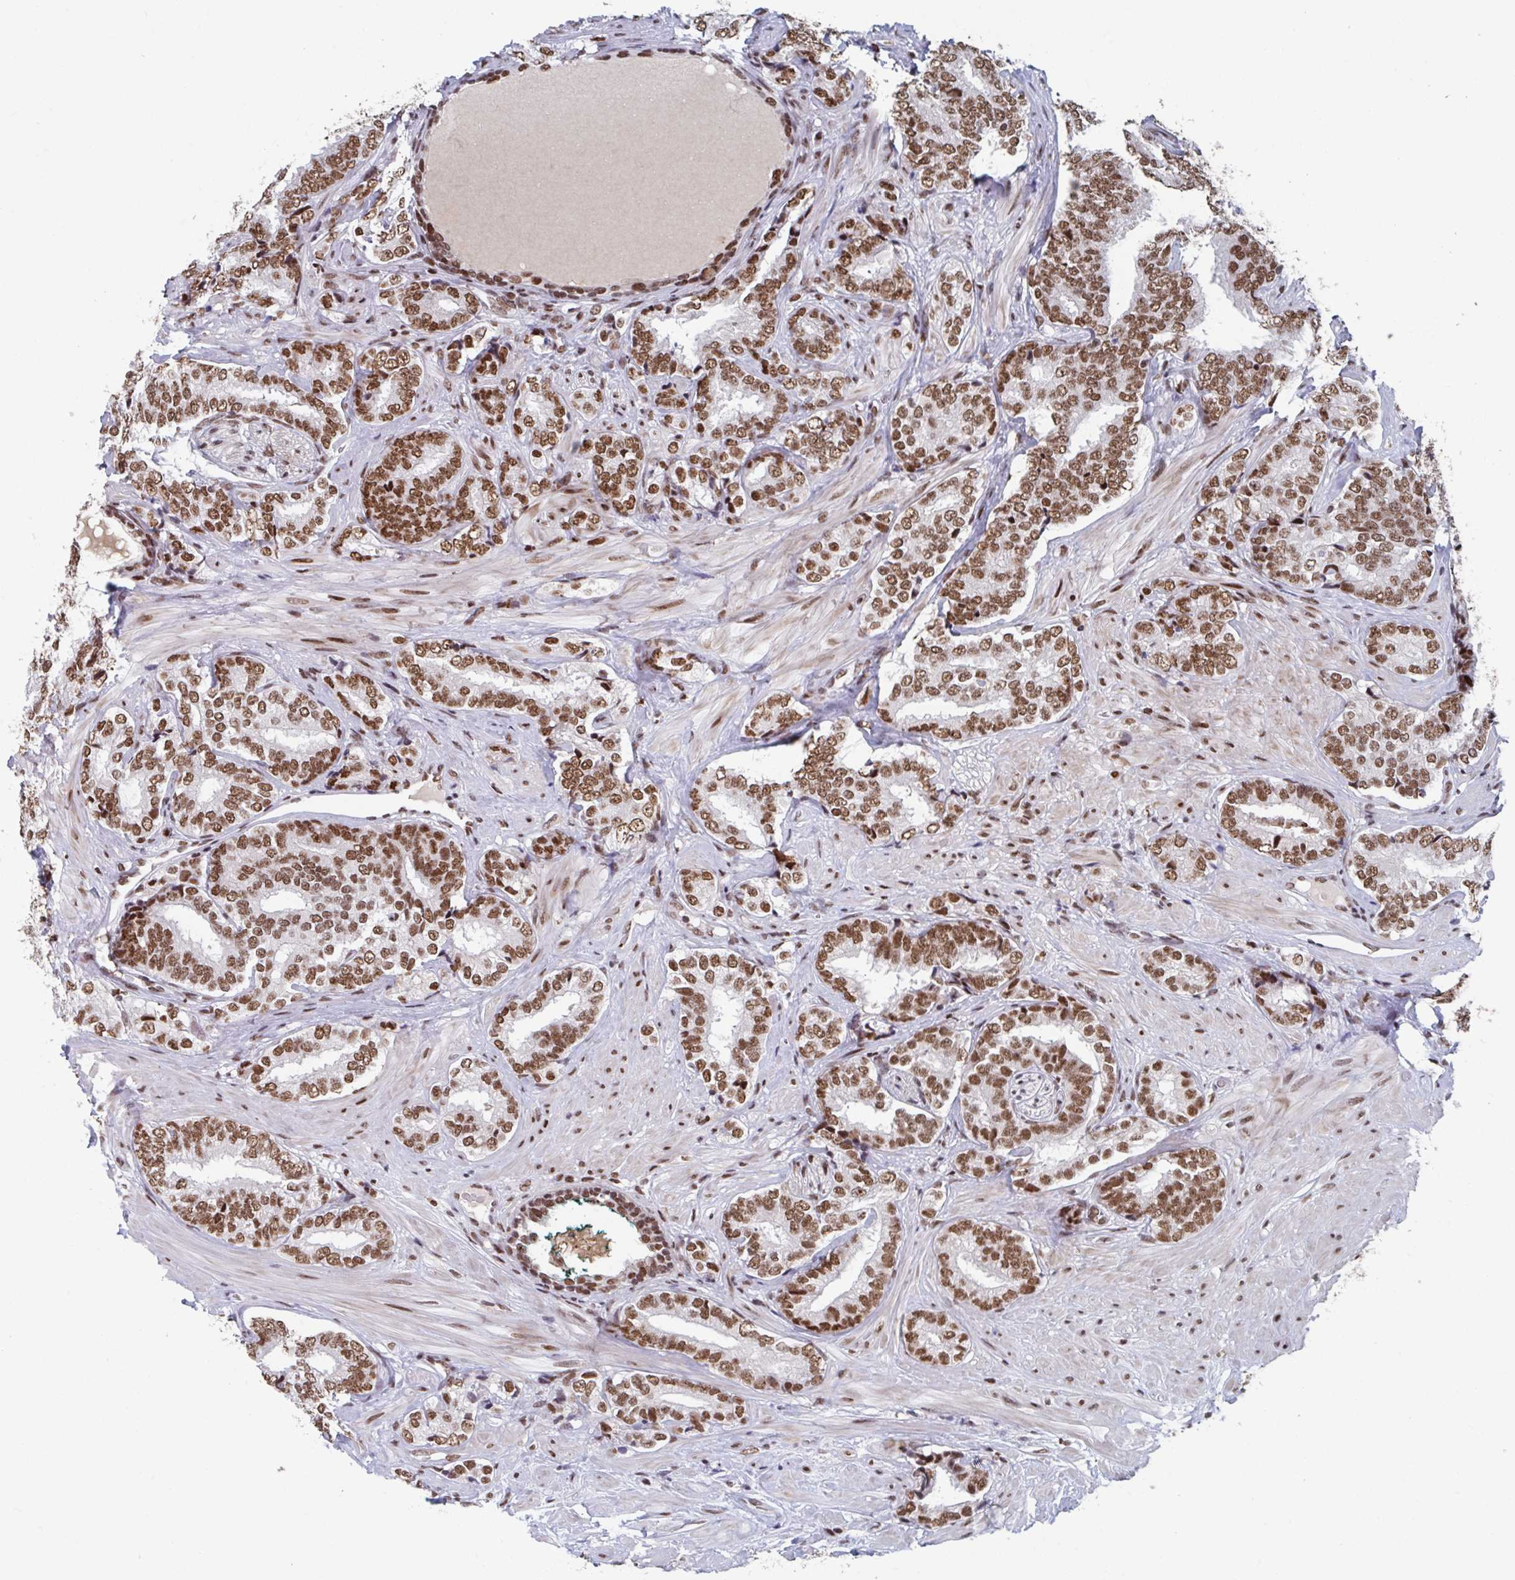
{"staining": {"intensity": "strong", "quantity": ">75%", "location": "nuclear"}, "tissue": "prostate cancer", "cell_type": "Tumor cells", "image_type": "cancer", "snomed": [{"axis": "morphology", "description": "Adenocarcinoma, High grade"}, {"axis": "topography", "description": "Prostate"}], "caption": "This photomicrograph exhibits IHC staining of high-grade adenocarcinoma (prostate), with high strong nuclear expression in about >75% of tumor cells.", "gene": "ZNF607", "patient": {"sex": "male", "age": 72}}